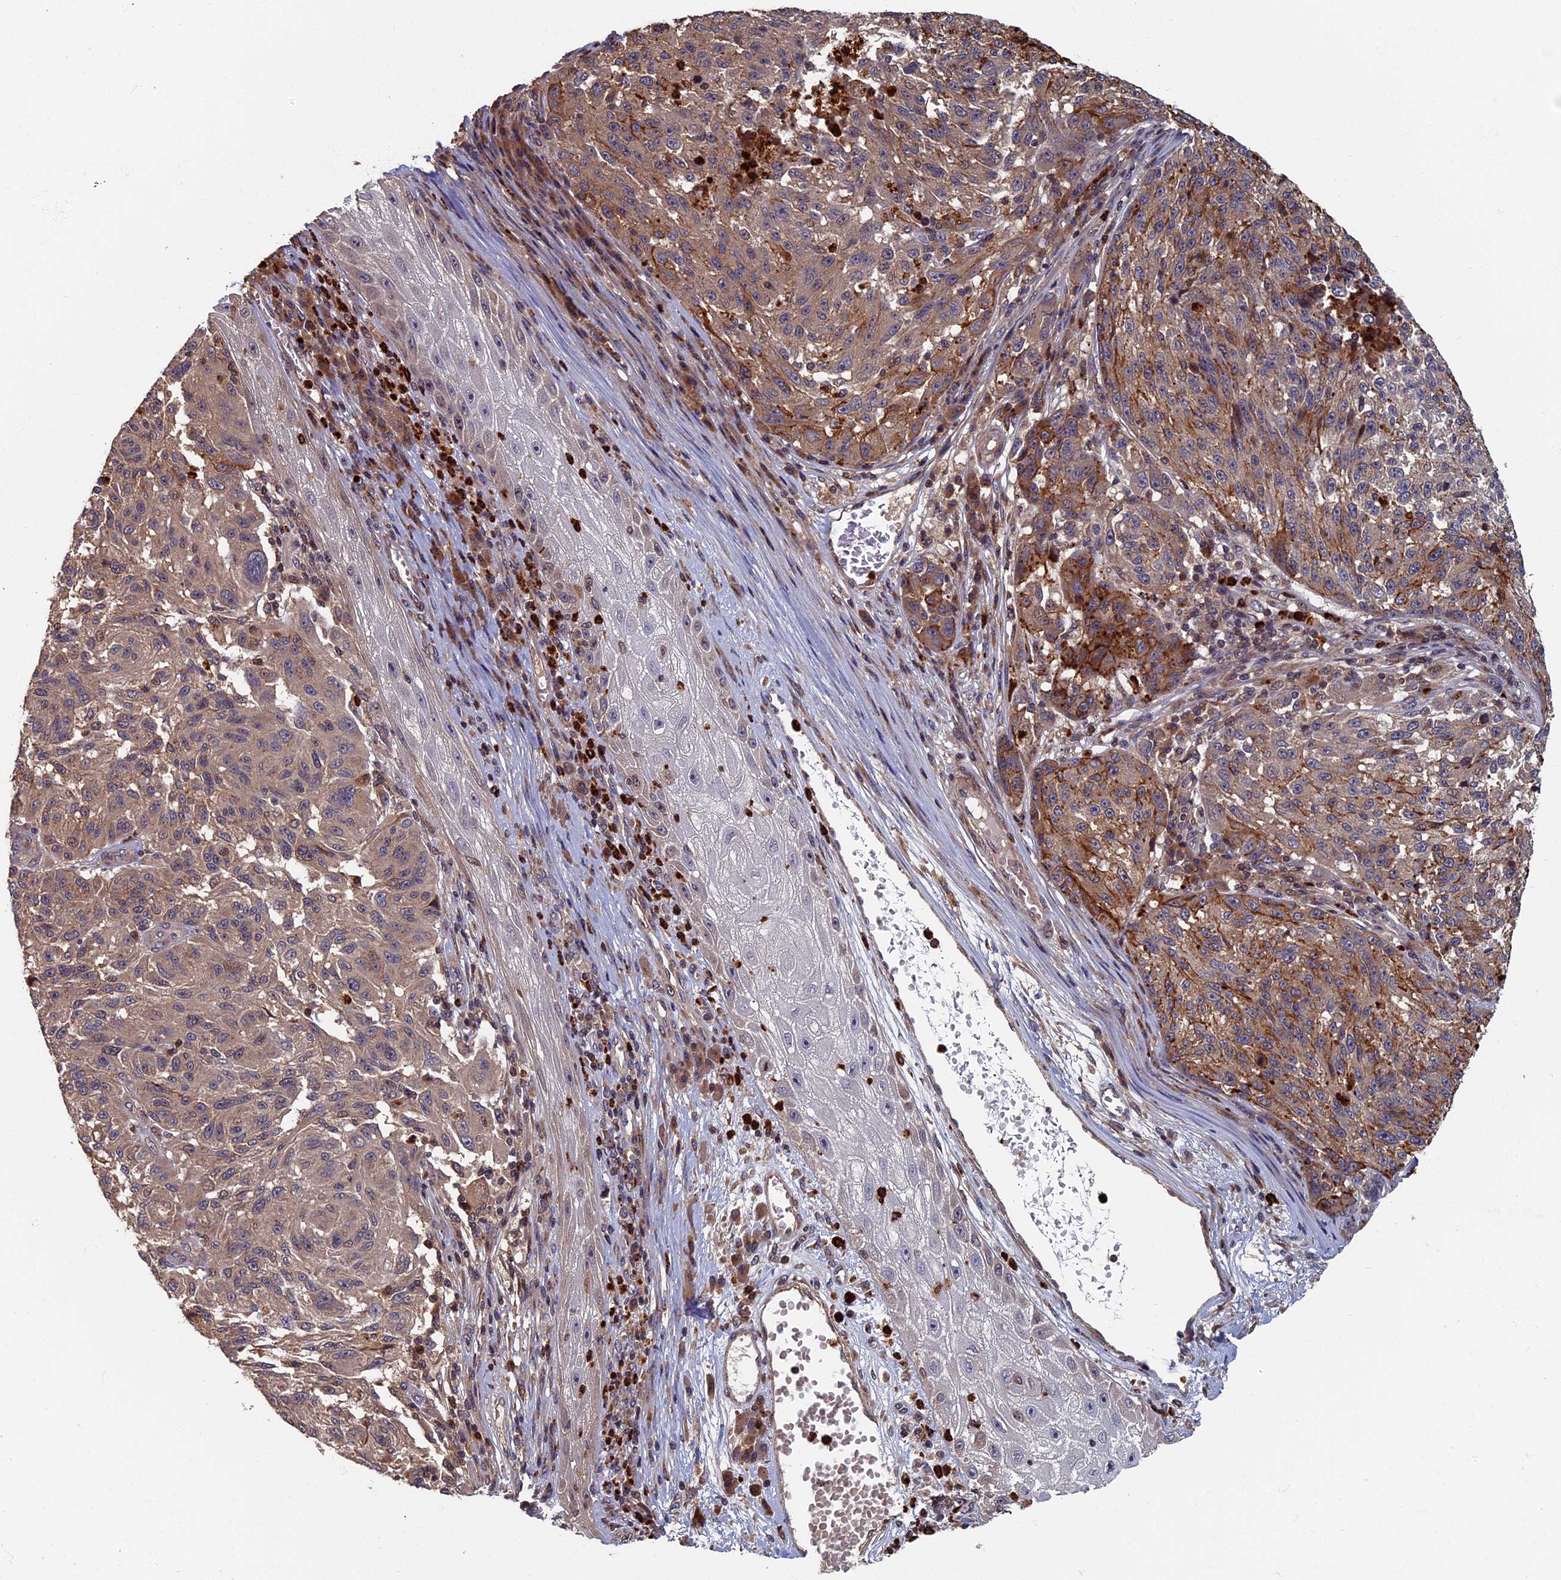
{"staining": {"intensity": "moderate", "quantity": "25%-75%", "location": "cytoplasmic/membranous"}, "tissue": "melanoma", "cell_type": "Tumor cells", "image_type": "cancer", "snomed": [{"axis": "morphology", "description": "Malignant melanoma, NOS"}, {"axis": "topography", "description": "Skin"}], "caption": "Protein expression analysis of melanoma demonstrates moderate cytoplasmic/membranous positivity in about 25%-75% of tumor cells.", "gene": "TNK2", "patient": {"sex": "male", "age": 53}}